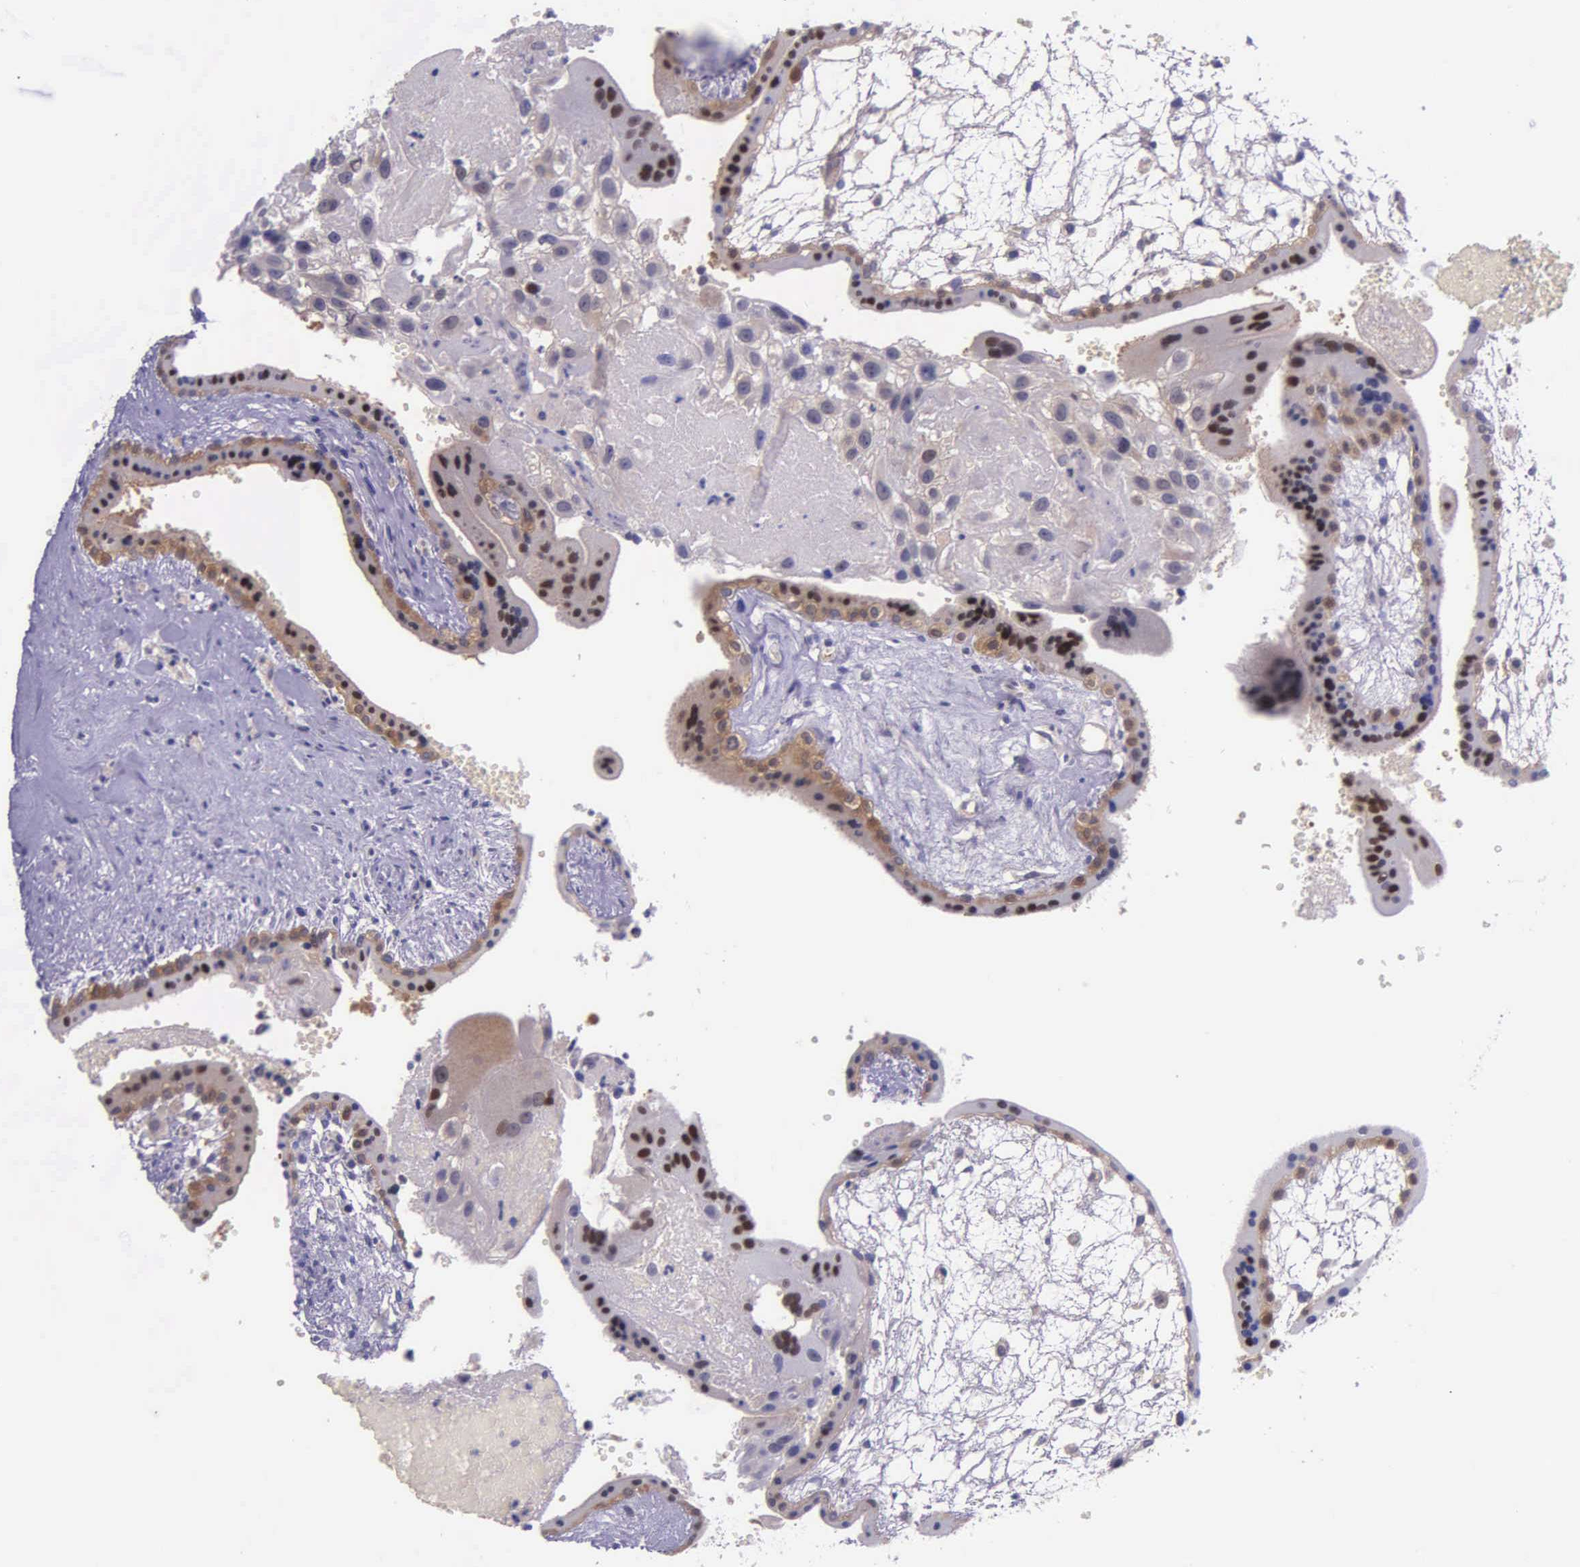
{"staining": {"intensity": "negative", "quantity": "none", "location": "none"}, "tissue": "placenta", "cell_type": "Decidual cells", "image_type": "normal", "snomed": [{"axis": "morphology", "description": "Normal tissue, NOS"}, {"axis": "topography", "description": "Placenta"}], "caption": "High magnification brightfield microscopy of unremarkable placenta stained with DAB (3,3'-diaminobenzidine) (brown) and counterstained with hematoxylin (blue): decidual cells show no significant expression. (Immunohistochemistry, brightfield microscopy, high magnification).", "gene": "GMPR2", "patient": {"sex": "female", "age": 30}}